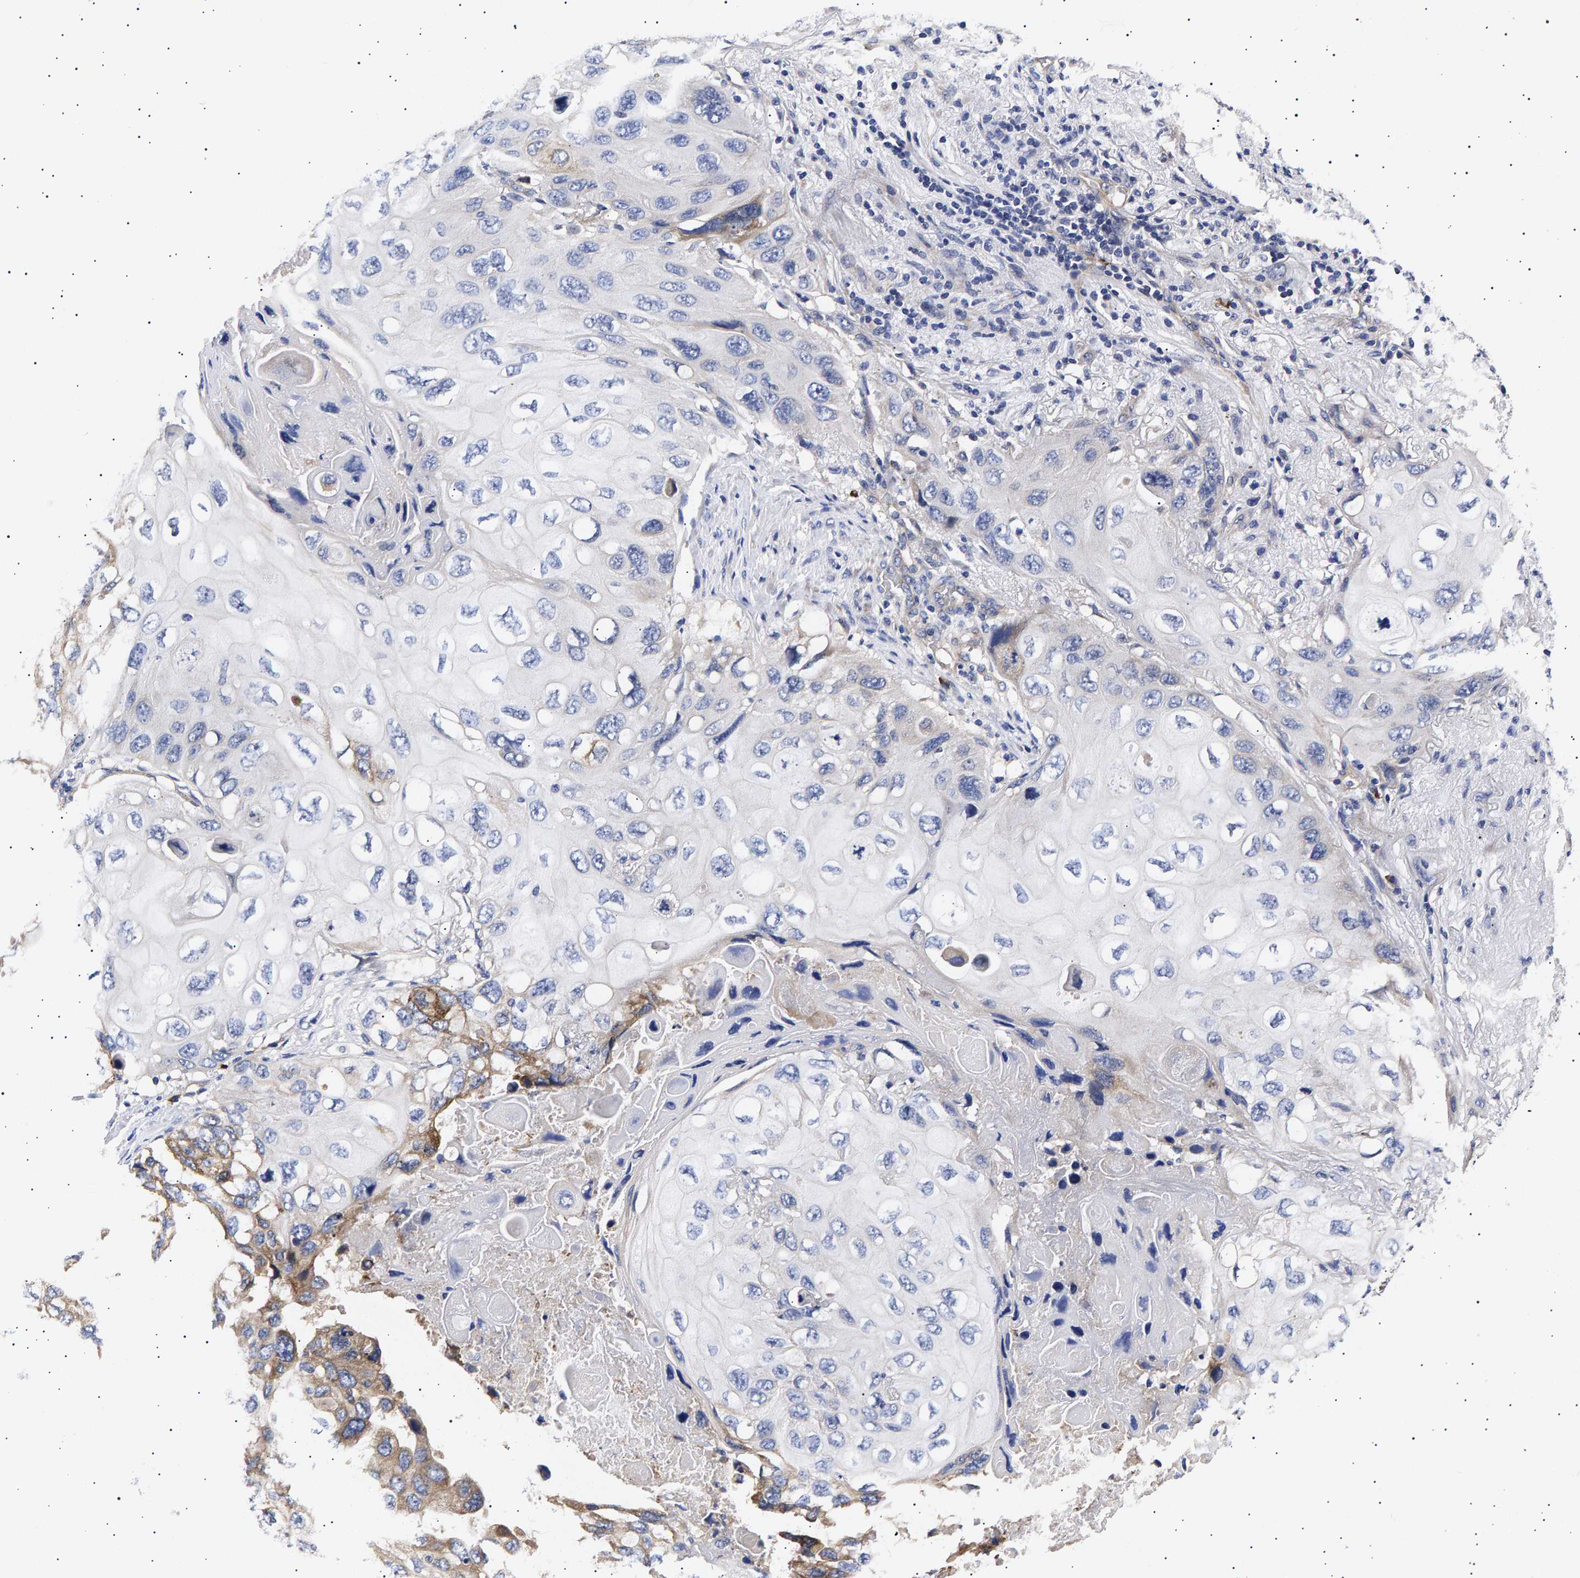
{"staining": {"intensity": "moderate", "quantity": "25%-75%", "location": "cytoplasmic/membranous"}, "tissue": "lung cancer", "cell_type": "Tumor cells", "image_type": "cancer", "snomed": [{"axis": "morphology", "description": "Squamous cell carcinoma, NOS"}, {"axis": "topography", "description": "Lung"}], "caption": "Lung squamous cell carcinoma stained with a protein marker exhibits moderate staining in tumor cells.", "gene": "ANKRD40", "patient": {"sex": "female", "age": 73}}